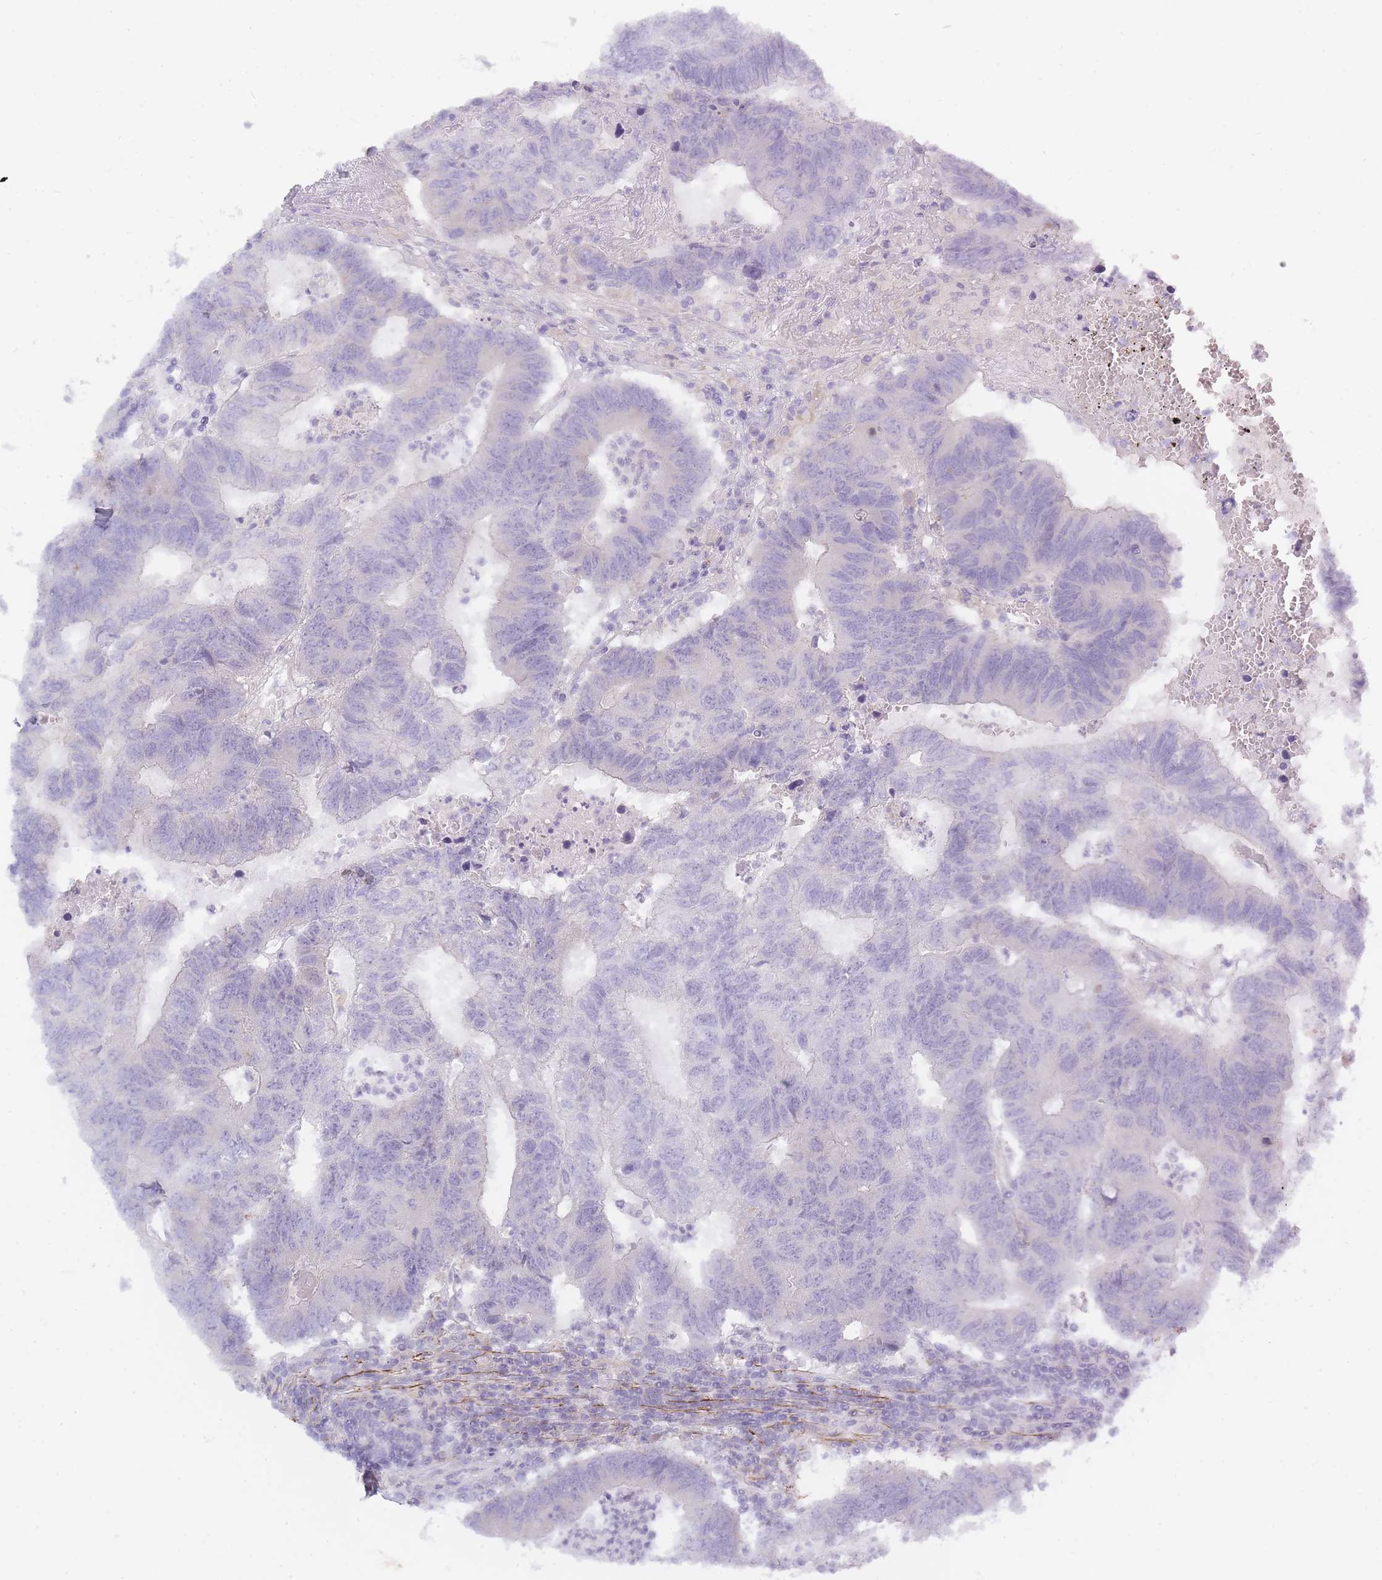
{"staining": {"intensity": "negative", "quantity": "none", "location": "none"}, "tissue": "colorectal cancer", "cell_type": "Tumor cells", "image_type": "cancer", "snomed": [{"axis": "morphology", "description": "Adenocarcinoma, NOS"}, {"axis": "topography", "description": "Colon"}], "caption": "Tumor cells are negative for protein expression in human adenocarcinoma (colorectal).", "gene": "AP3M2", "patient": {"sex": "female", "age": 48}}